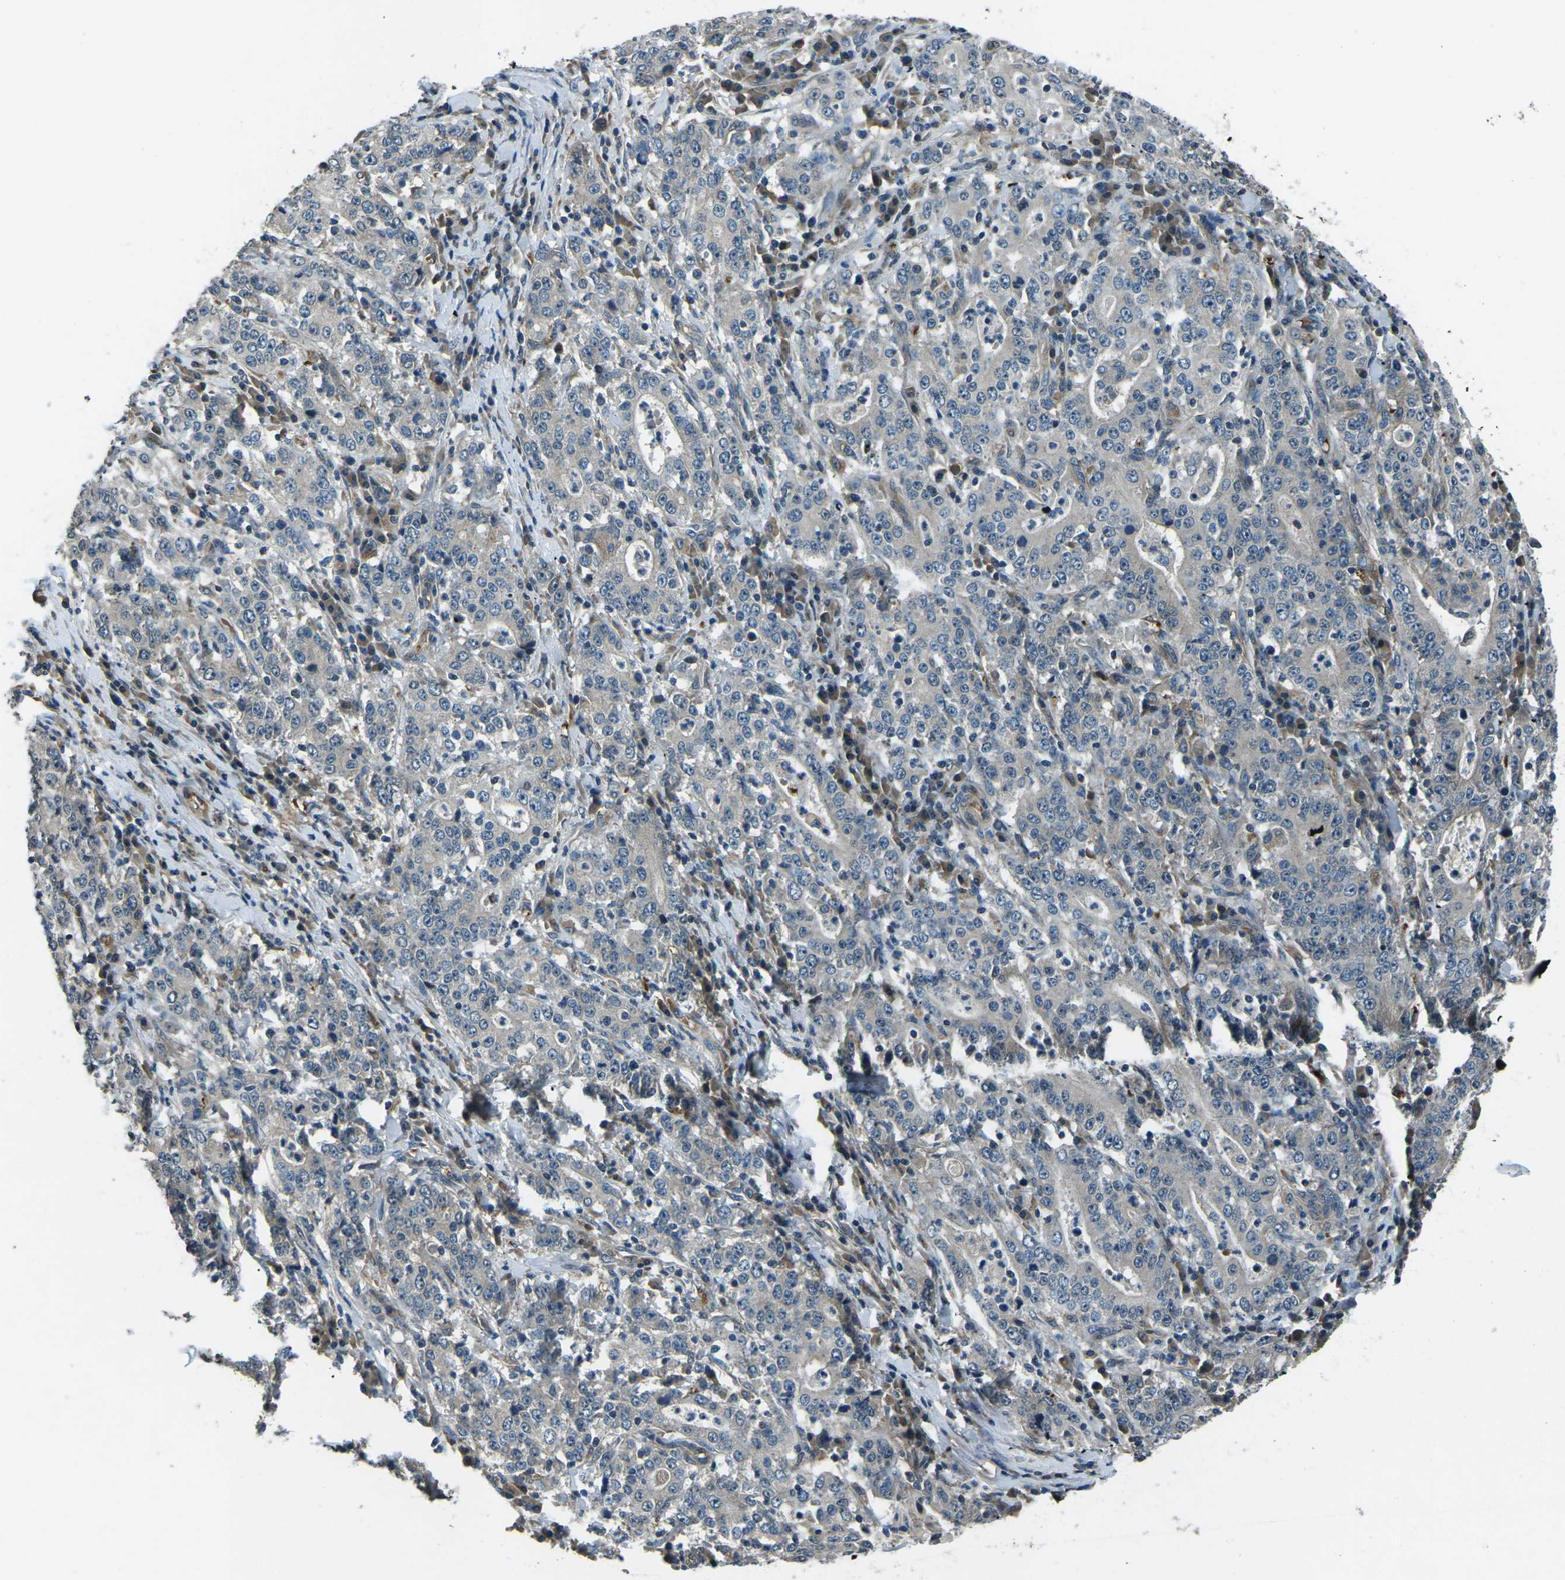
{"staining": {"intensity": "weak", "quantity": "<25%", "location": "cytoplasmic/membranous"}, "tissue": "stomach cancer", "cell_type": "Tumor cells", "image_type": "cancer", "snomed": [{"axis": "morphology", "description": "Normal tissue, NOS"}, {"axis": "morphology", "description": "Adenocarcinoma, NOS"}, {"axis": "topography", "description": "Stomach, upper"}, {"axis": "topography", "description": "Stomach"}], "caption": "High power microscopy histopathology image of an IHC histopathology image of stomach cancer, revealing no significant staining in tumor cells. The staining was performed using DAB (3,3'-diaminobenzidine) to visualize the protein expression in brown, while the nuclei were stained in blue with hematoxylin (Magnification: 20x).", "gene": "AFAP1", "patient": {"sex": "male", "age": 59}}